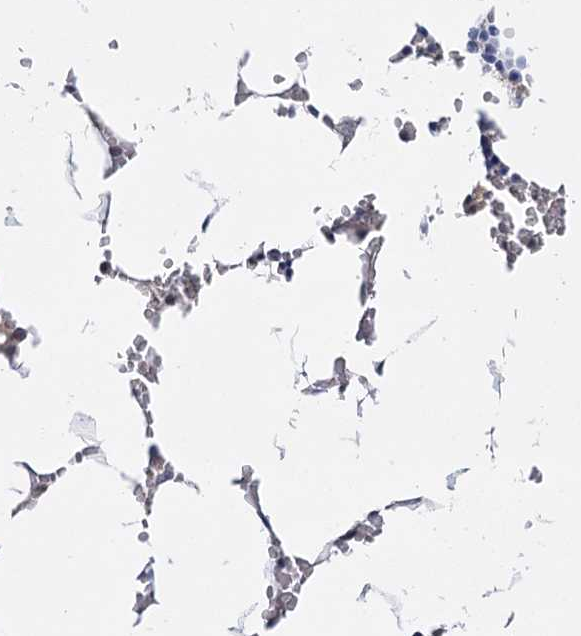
{"staining": {"intensity": "negative", "quantity": "none", "location": "none"}, "tissue": "bone marrow", "cell_type": "Hematopoietic cells", "image_type": "normal", "snomed": [{"axis": "morphology", "description": "Normal tissue, NOS"}, {"axis": "topography", "description": "Bone marrow"}], "caption": "Immunohistochemical staining of unremarkable human bone marrow displays no significant positivity in hematopoietic cells. (Stains: DAB IHC with hematoxylin counter stain, Microscopy: brightfield microscopy at high magnification).", "gene": "CFAP46", "patient": {"sex": "male", "age": 70}}